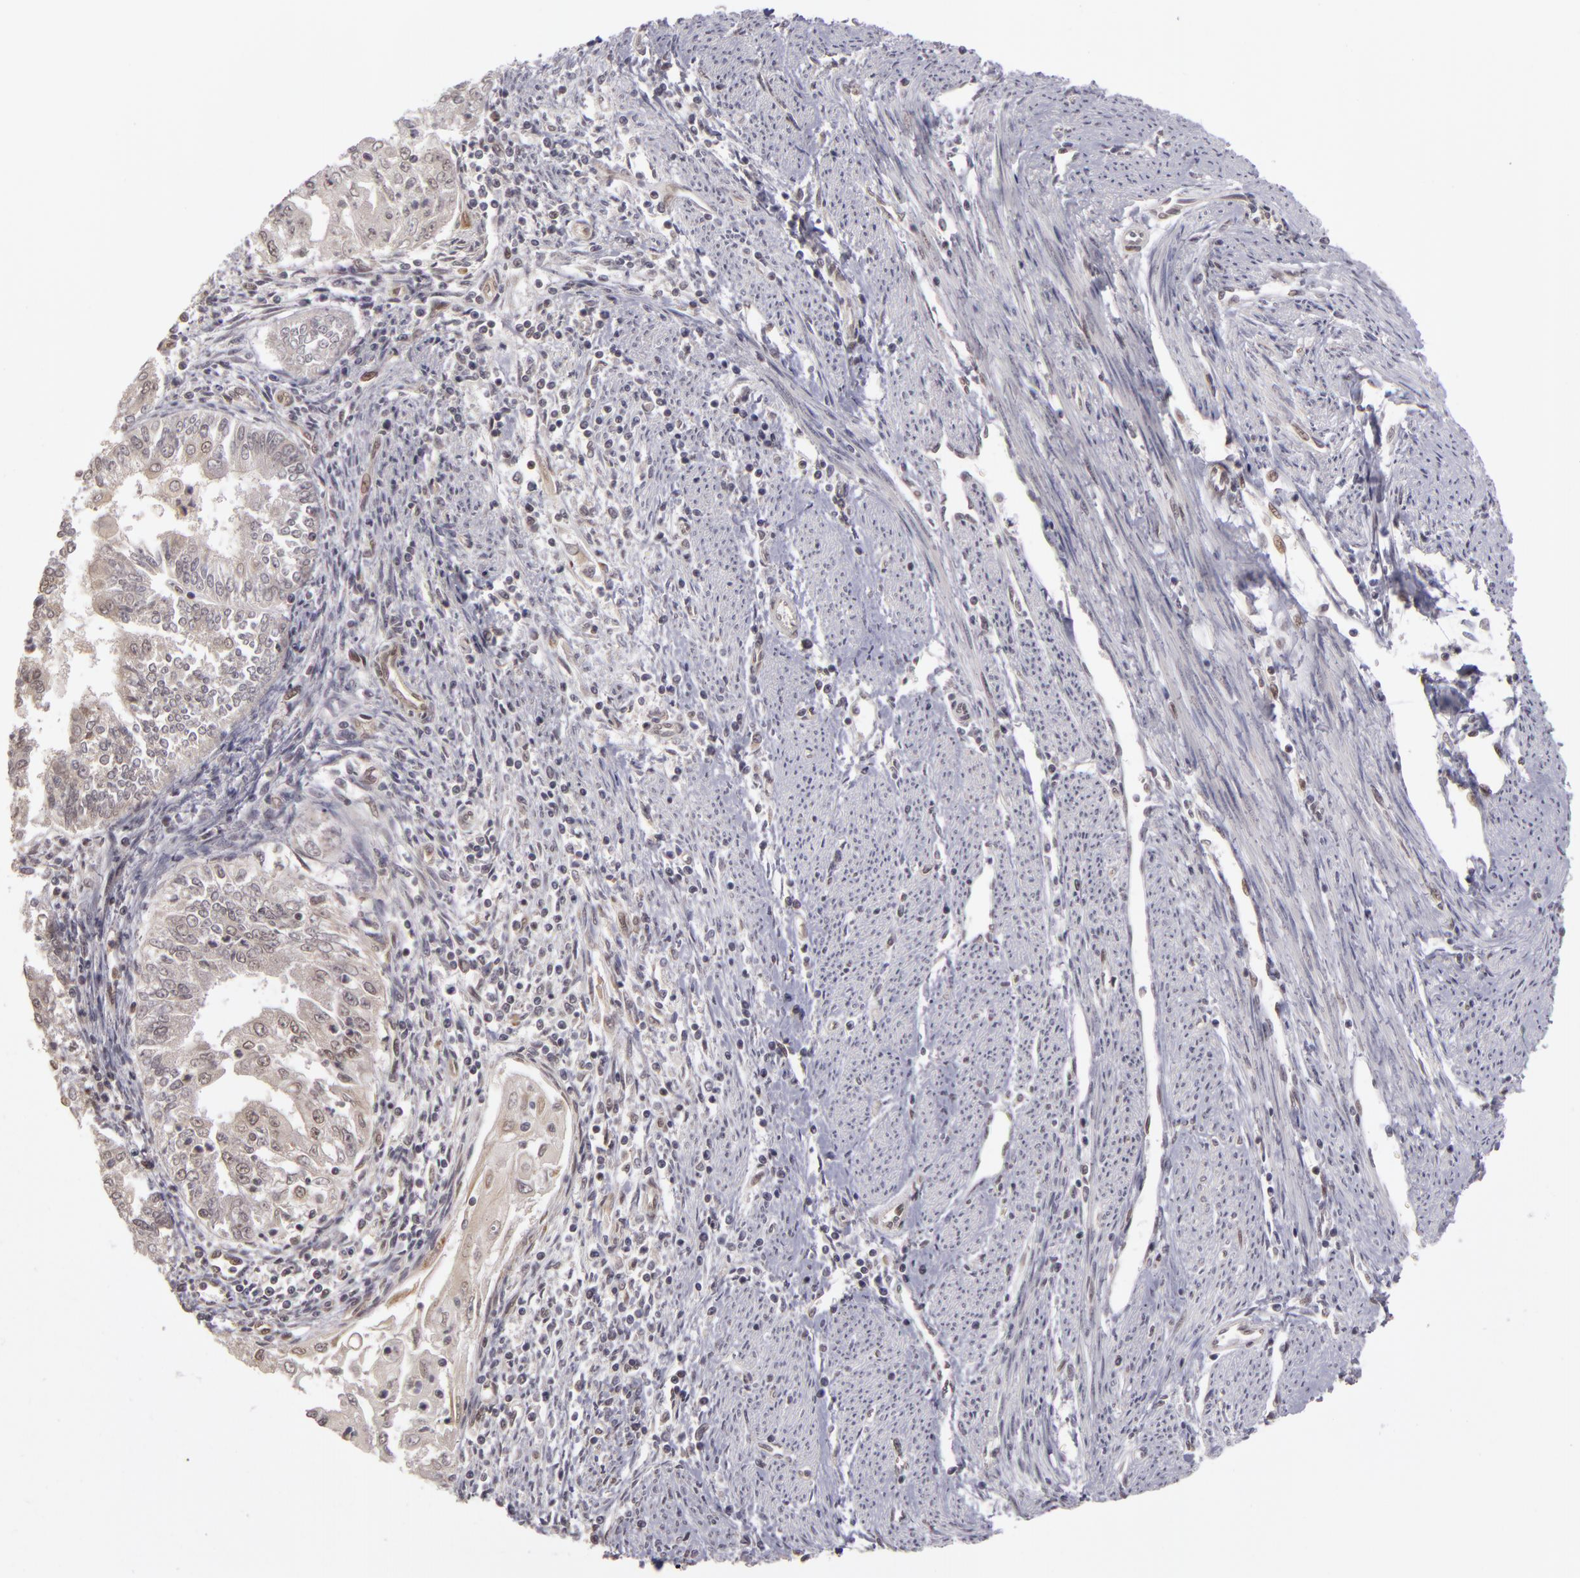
{"staining": {"intensity": "negative", "quantity": "none", "location": "none"}, "tissue": "endometrial cancer", "cell_type": "Tumor cells", "image_type": "cancer", "snomed": [{"axis": "morphology", "description": "Adenocarcinoma, NOS"}, {"axis": "topography", "description": "Endometrium"}], "caption": "Tumor cells show no significant positivity in adenocarcinoma (endometrial).", "gene": "ZNF133", "patient": {"sex": "female", "age": 75}}